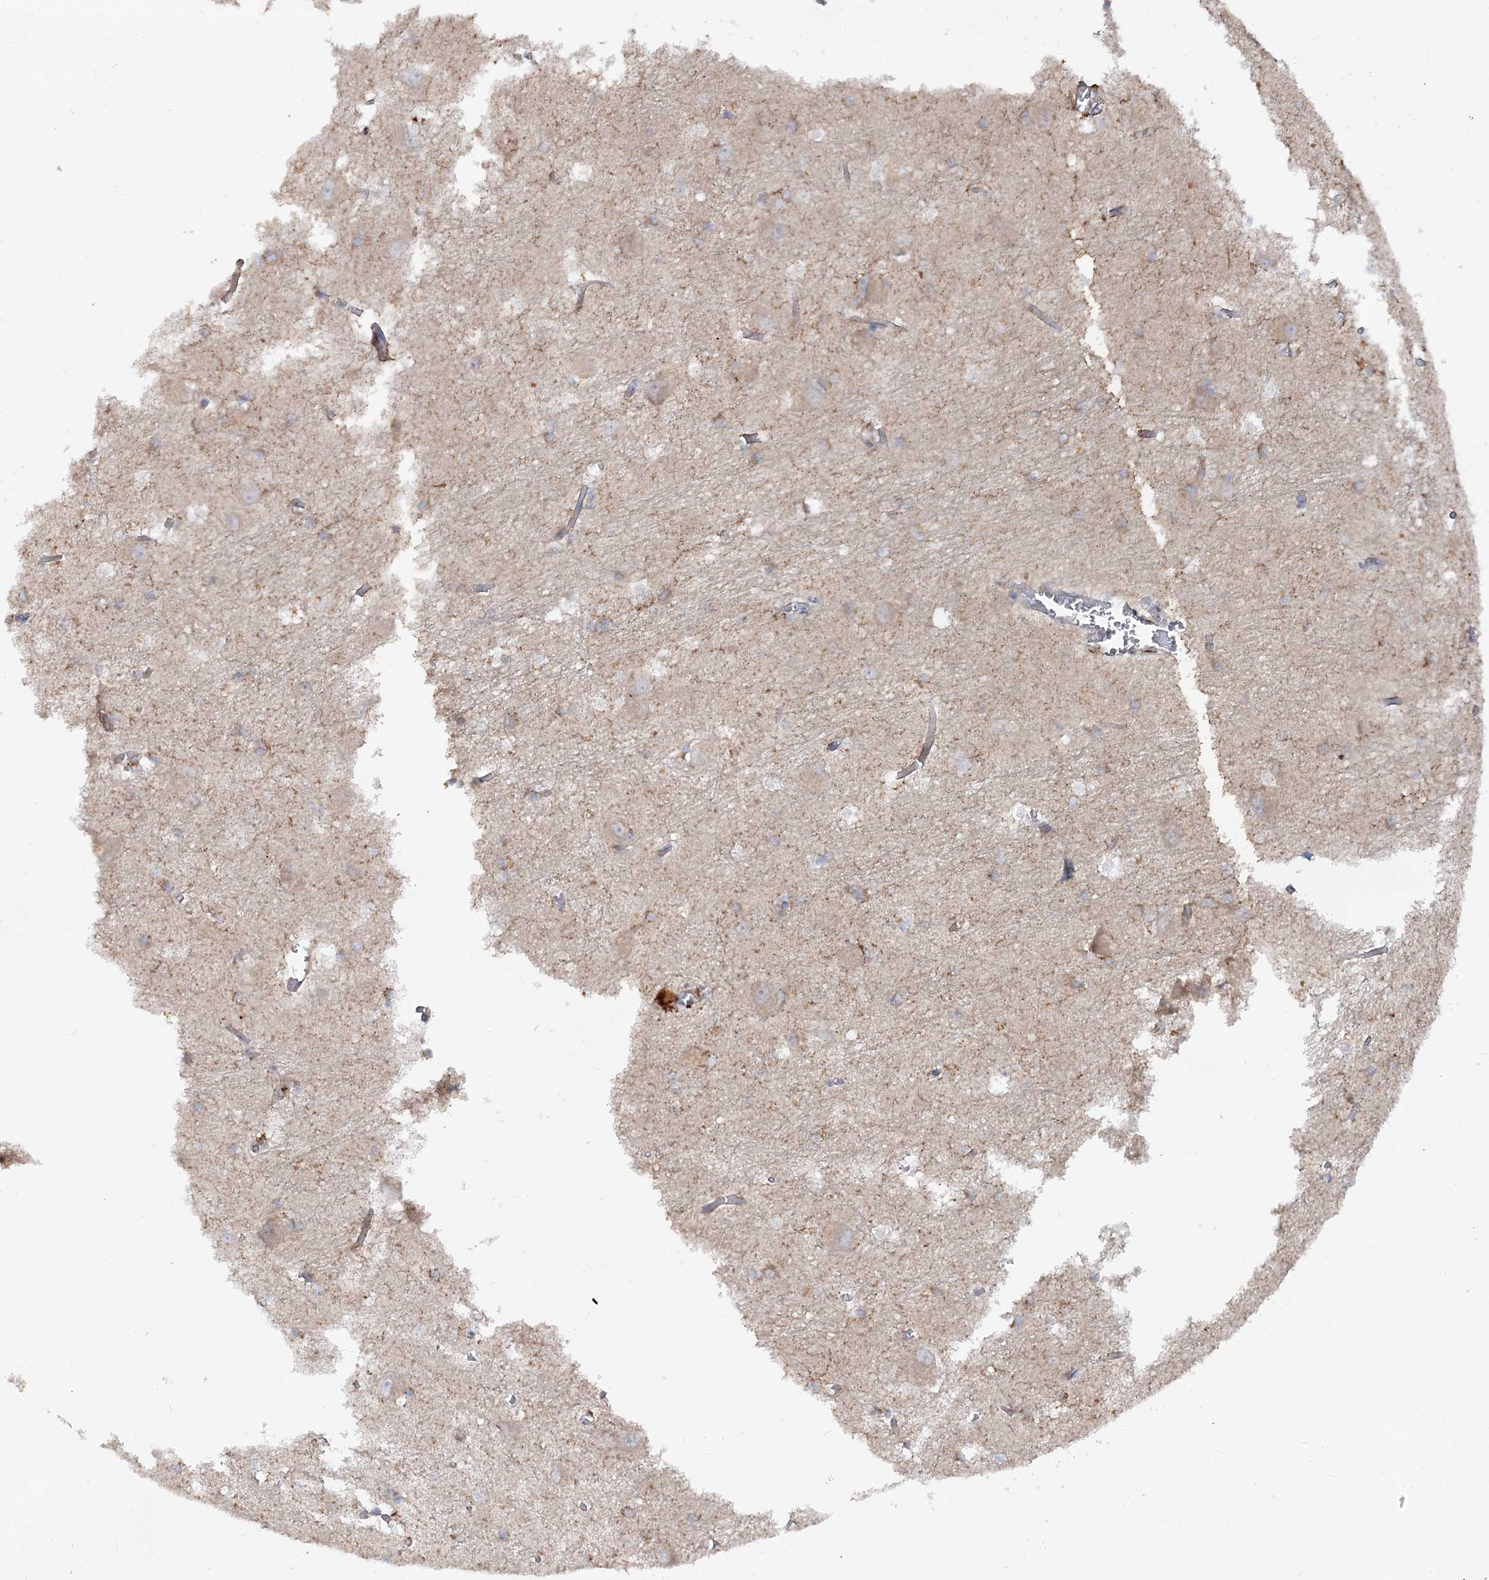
{"staining": {"intensity": "moderate", "quantity": "<25%", "location": "cytoplasmic/membranous"}, "tissue": "caudate", "cell_type": "Glial cells", "image_type": "normal", "snomed": [{"axis": "morphology", "description": "Normal tissue, NOS"}, {"axis": "topography", "description": "Lateral ventricle wall"}], "caption": "This micrograph exhibits immunohistochemistry staining of unremarkable caudate, with low moderate cytoplasmic/membranous staining in about <25% of glial cells.", "gene": "KIAA0825", "patient": {"sex": "male", "age": 37}}